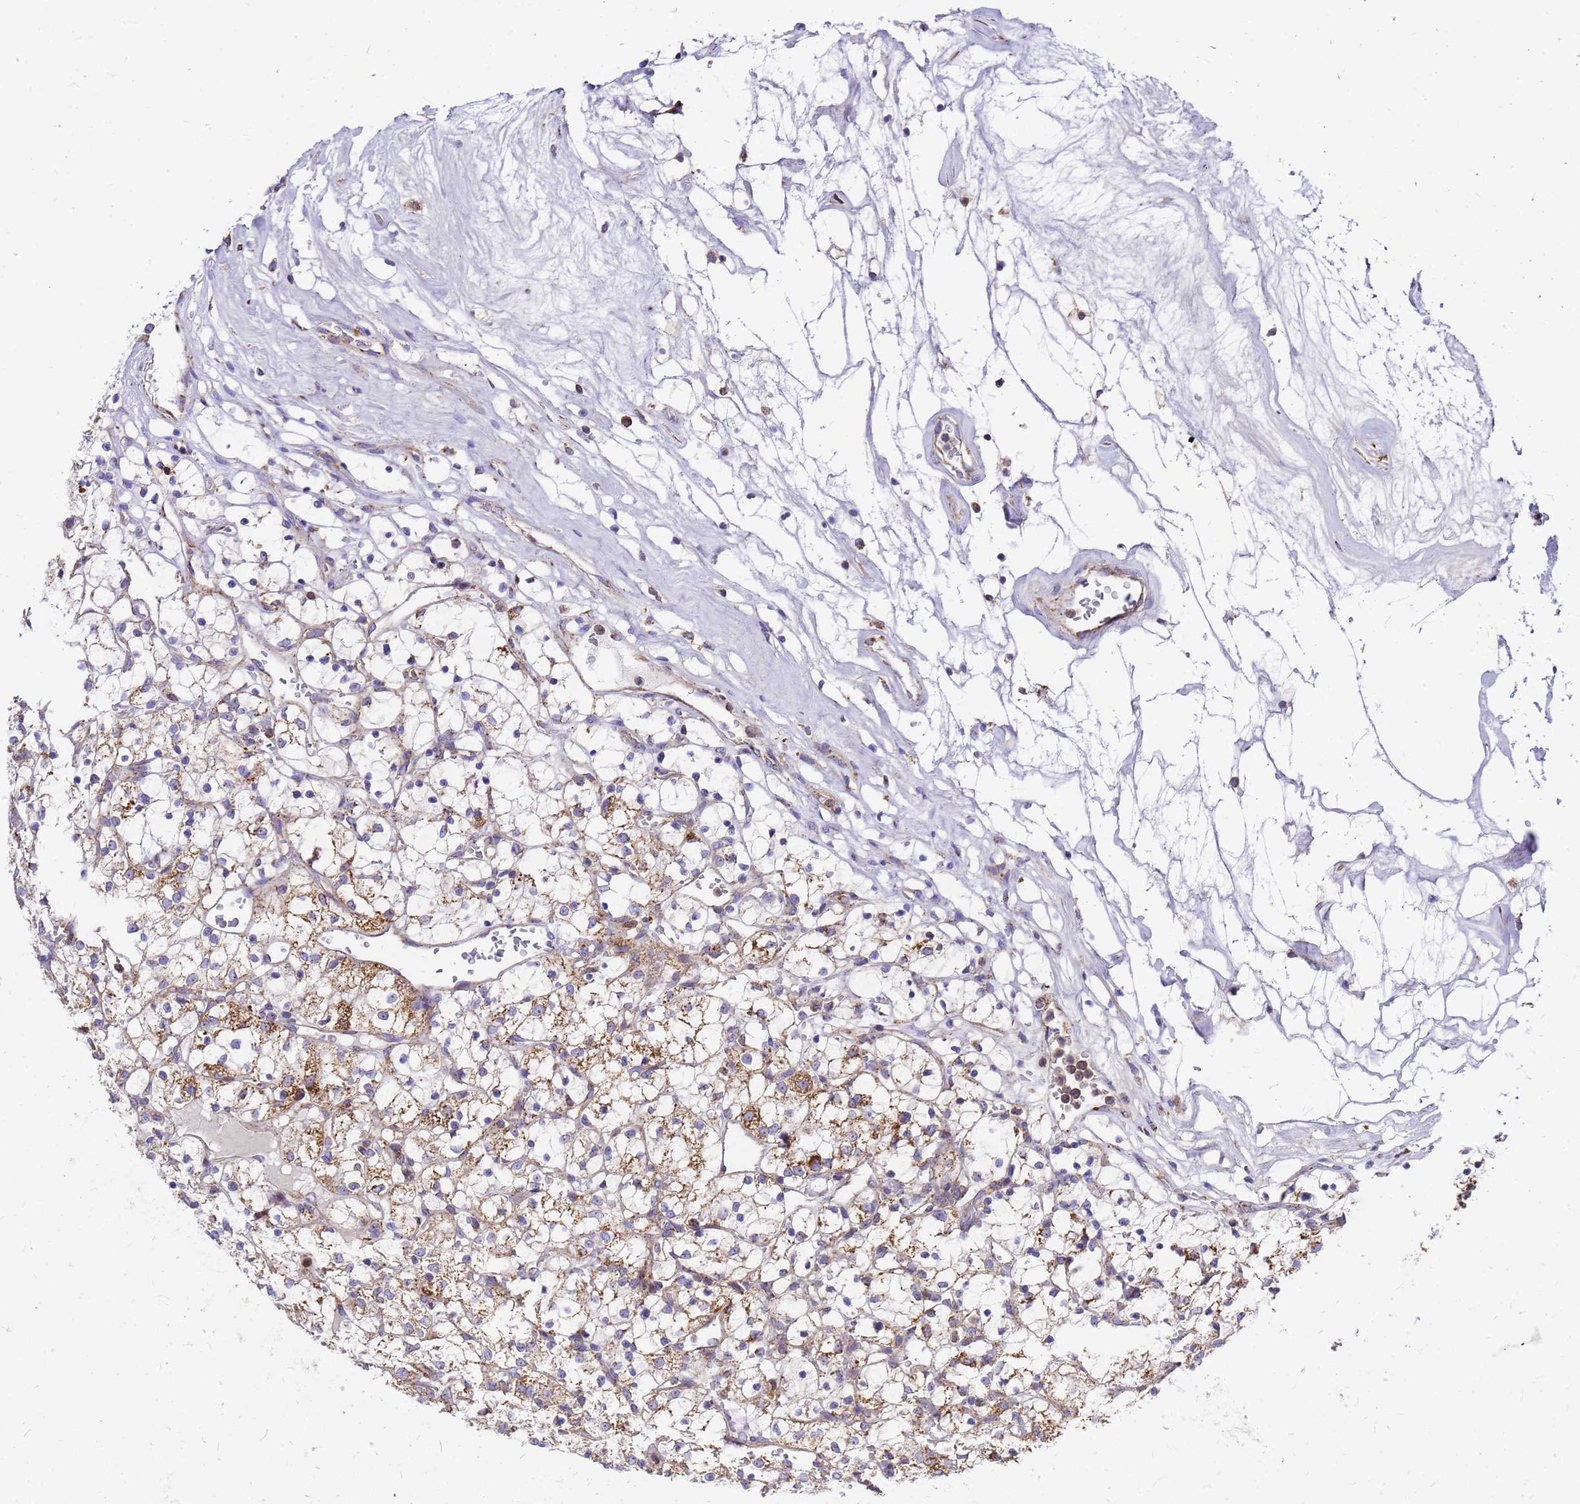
{"staining": {"intensity": "moderate", "quantity": "25%-75%", "location": "cytoplasmic/membranous"}, "tissue": "renal cancer", "cell_type": "Tumor cells", "image_type": "cancer", "snomed": [{"axis": "morphology", "description": "Adenocarcinoma, NOS"}, {"axis": "topography", "description": "Kidney"}], "caption": "A photomicrograph of renal cancer stained for a protein exhibits moderate cytoplasmic/membranous brown staining in tumor cells.", "gene": "MRPS26", "patient": {"sex": "female", "age": 69}}